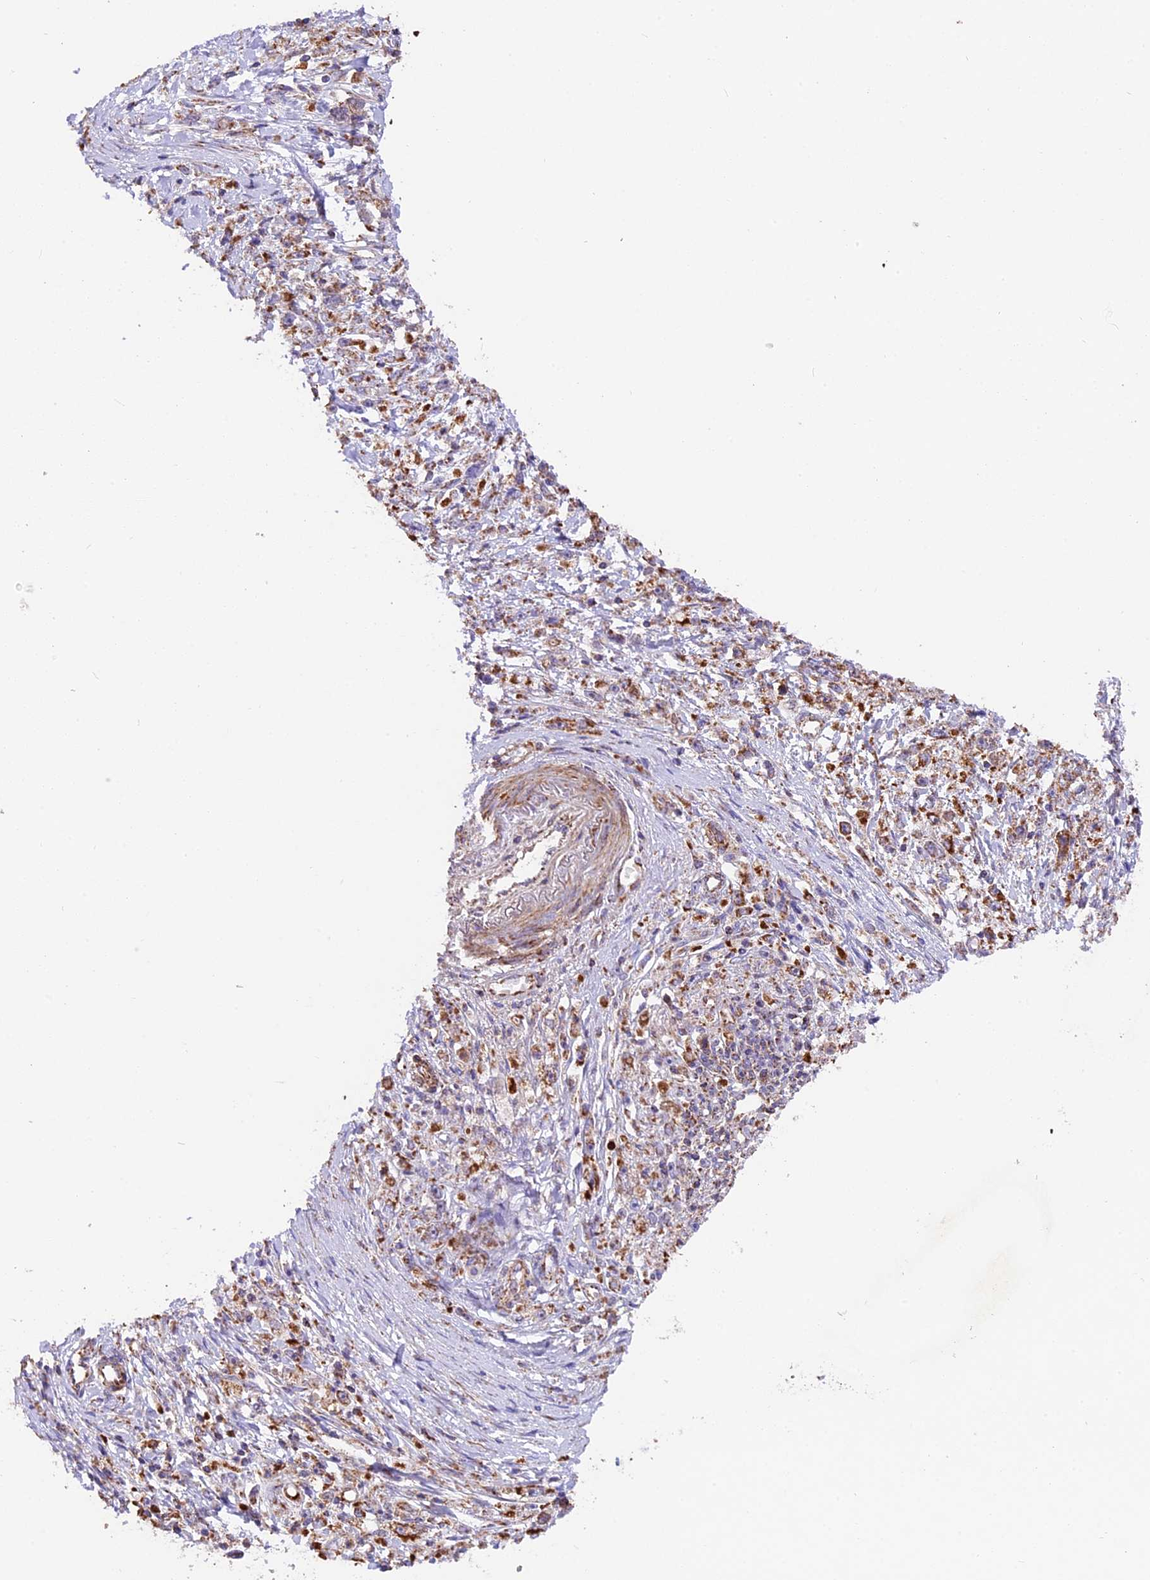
{"staining": {"intensity": "moderate", "quantity": ">75%", "location": "cytoplasmic/membranous"}, "tissue": "stomach cancer", "cell_type": "Tumor cells", "image_type": "cancer", "snomed": [{"axis": "morphology", "description": "Adenocarcinoma, NOS"}, {"axis": "topography", "description": "Stomach"}], "caption": "Approximately >75% of tumor cells in stomach cancer (adenocarcinoma) display moderate cytoplasmic/membranous protein expression as visualized by brown immunohistochemical staining.", "gene": "NDUFA8", "patient": {"sex": "female", "age": 59}}